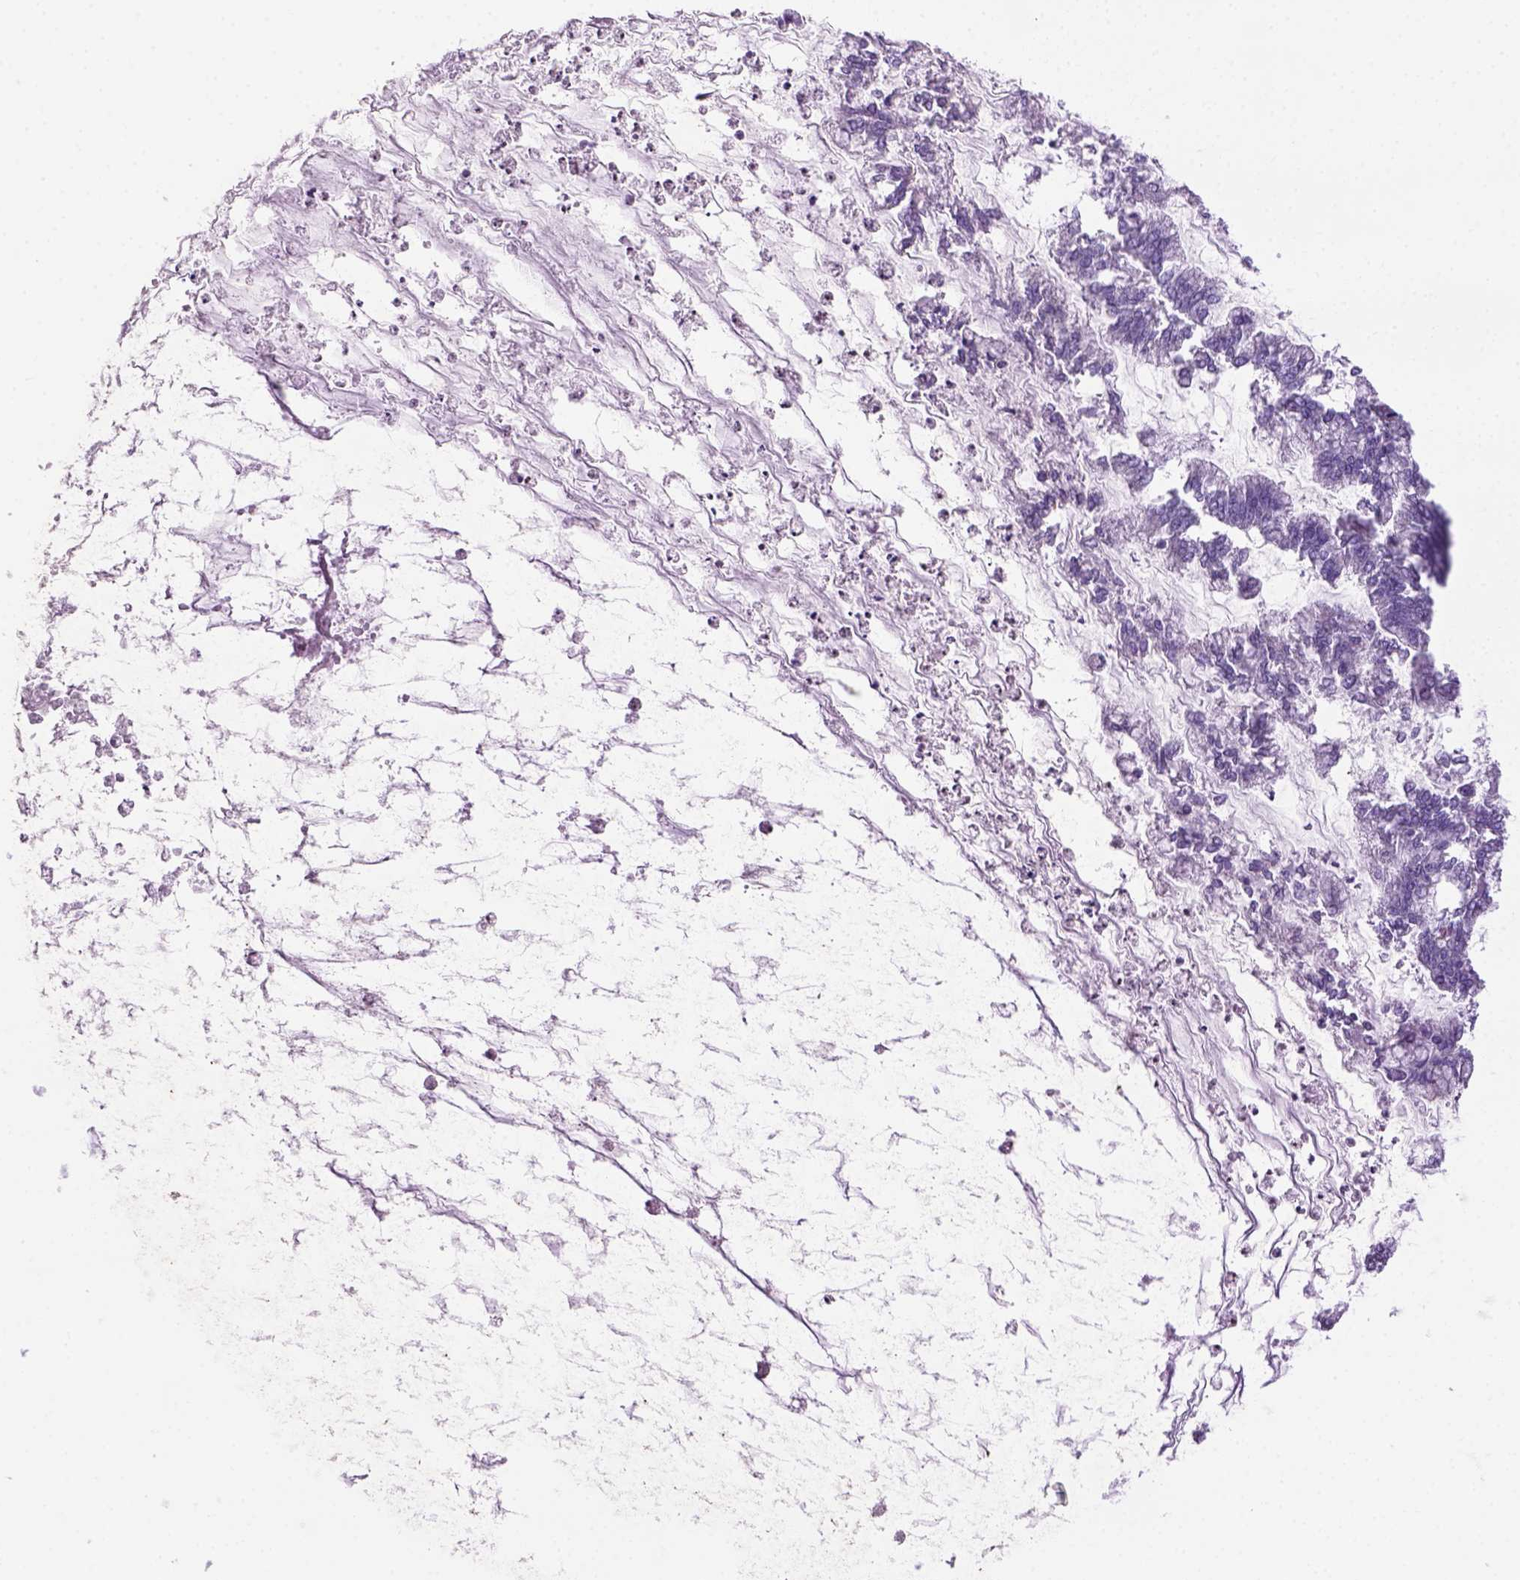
{"staining": {"intensity": "negative", "quantity": "none", "location": "none"}, "tissue": "ovarian cancer", "cell_type": "Tumor cells", "image_type": "cancer", "snomed": [{"axis": "morphology", "description": "Cystadenocarcinoma, mucinous, NOS"}, {"axis": "topography", "description": "Ovary"}], "caption": "Mucinous cystadenocarcinoma (ovarian) was stained to show a protein in brown. There is no significant expression in tumor cells. (DAB (3,3'-diaminobenzidine) immunohistochemistry with hematoxylin counter stain).", "gene": "DNAH11", "patient": {"sex": "female", "age": 67}}